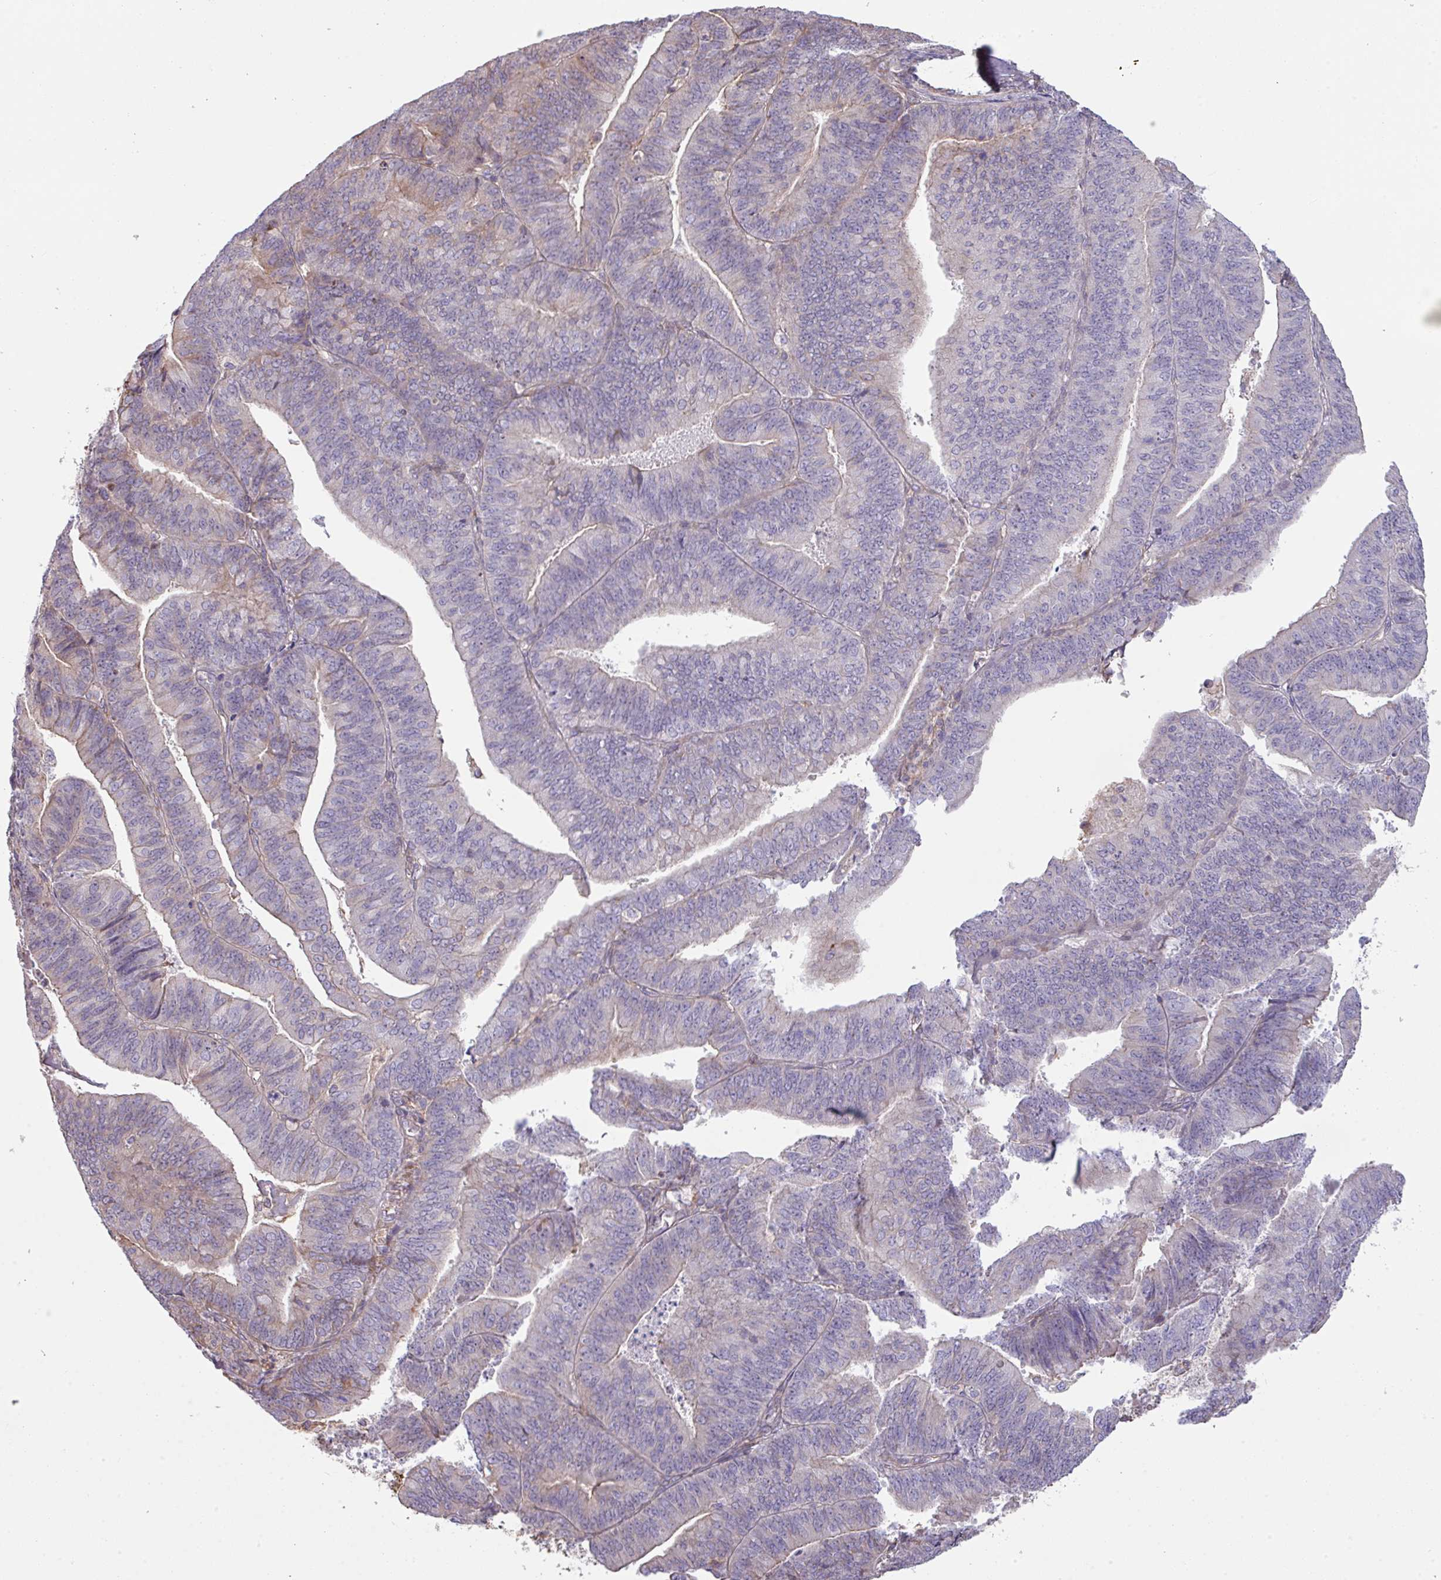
{"staining": {"intensity": "negative", "quantity": "none", "location": "none"}, "tissue": "endometrial cancer", "cell_type": "Tumor cells", "image_type": "cancer", "snomed": [{"axis": "morphology", "description": "Adenocarcinoma, NOS"}, {"axis": "topography", "description": "Endometrium"}], "caption": "DAB (3,3'-diaminobenzidine) immunohistochemical staining of human adenocarcinoma (endometrial) reveals no significant staining in tumor cells.", "gene": "LRRC41", "patient": {"sex": "female", "age": 73}}